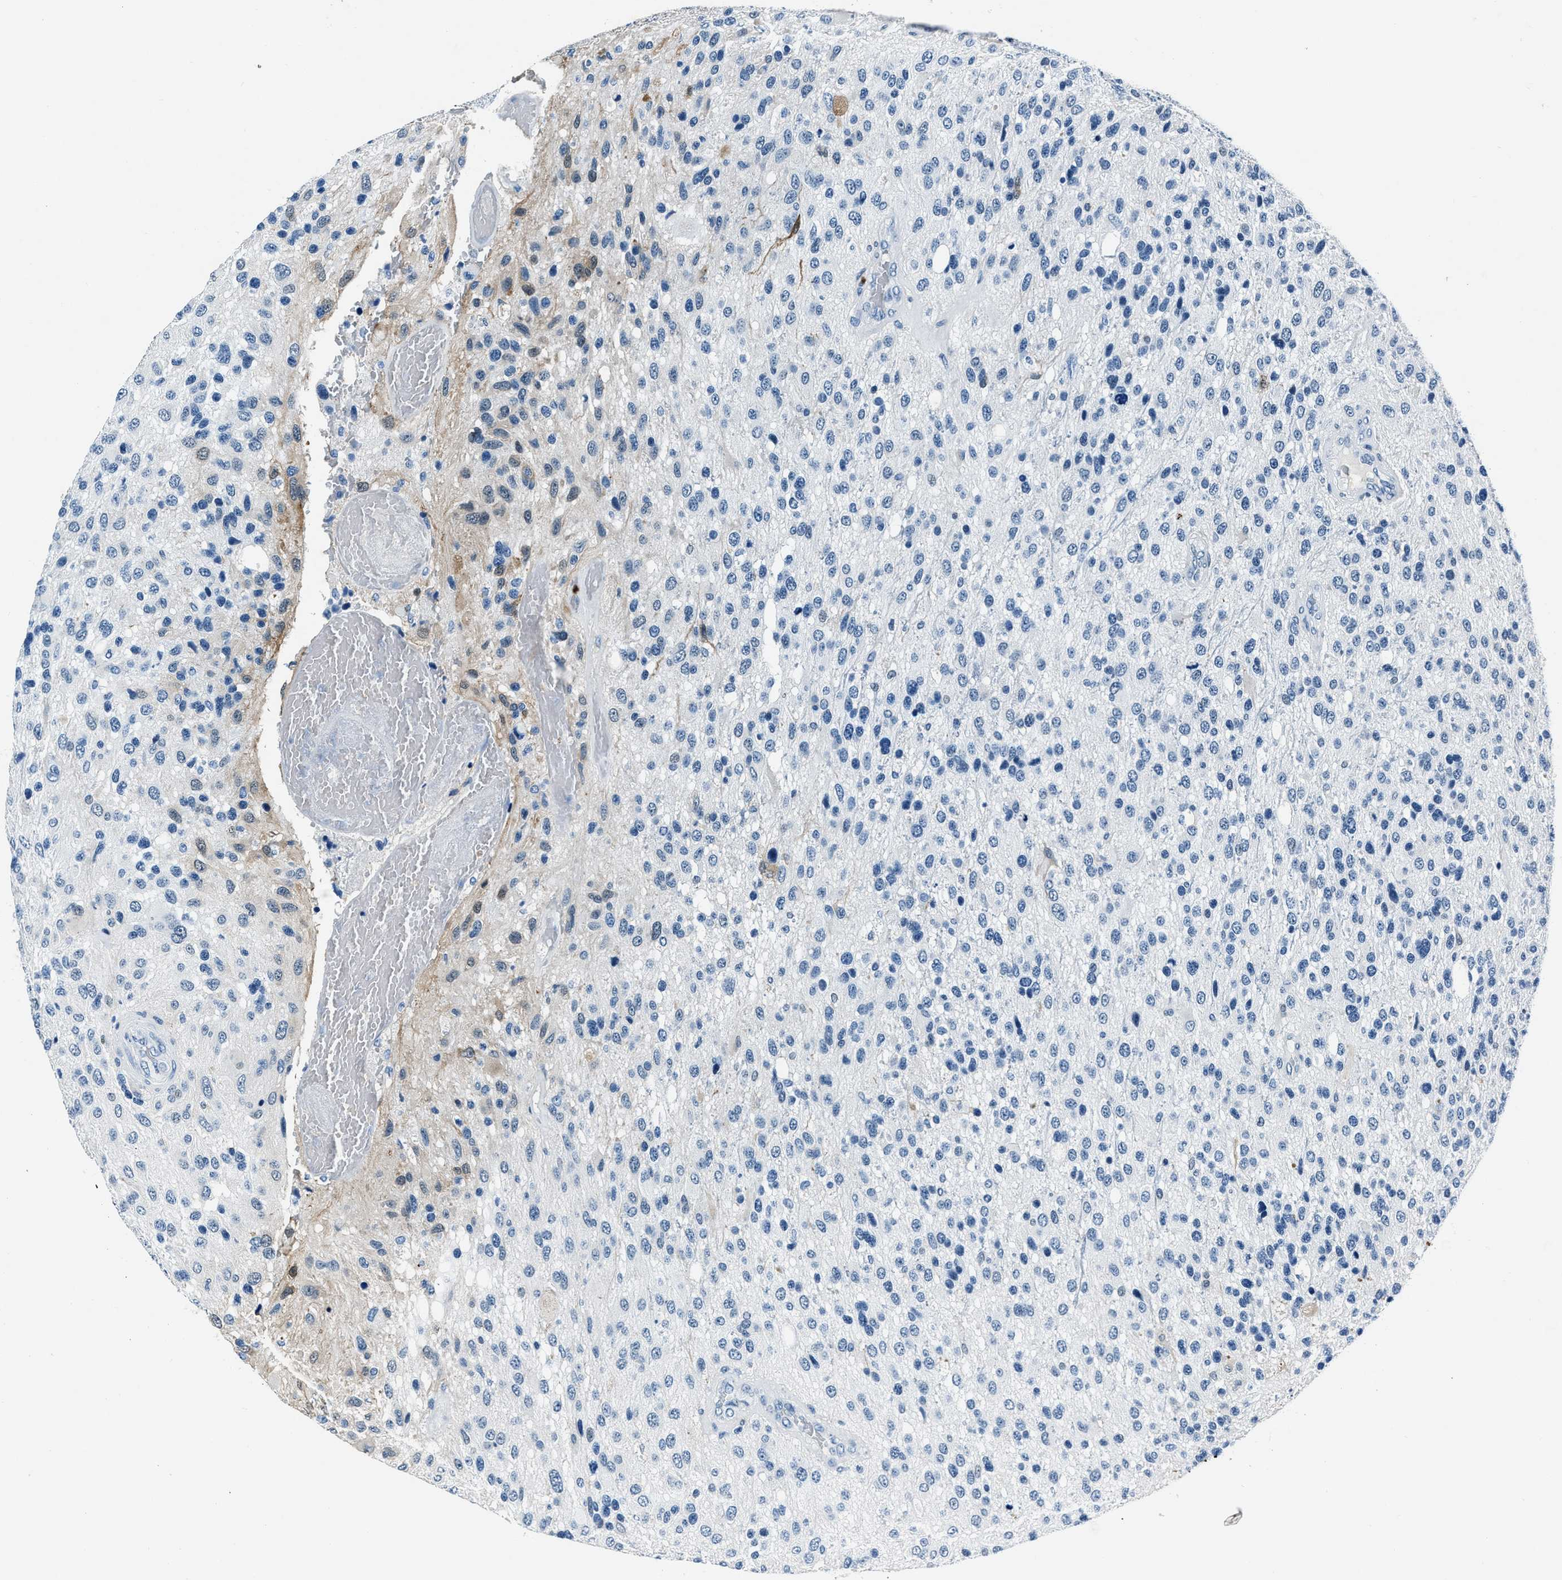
{"staining": {"intensity": "negative", "quantity": "none", "location": "none"}, "tissue": "glioma", "cell_type": "Tumor cells", "image_type": "cancer", "snomed": [{"axis": "morphology", "description": "Glioma, malignant, High grade"}, {"axis": "topography", "description": "Brain"}], "caption": "Tumor cells show no significant protein staining in glioma.", "gene": "PTPDC1", "patient": {"sex": "female", "age": 58}}